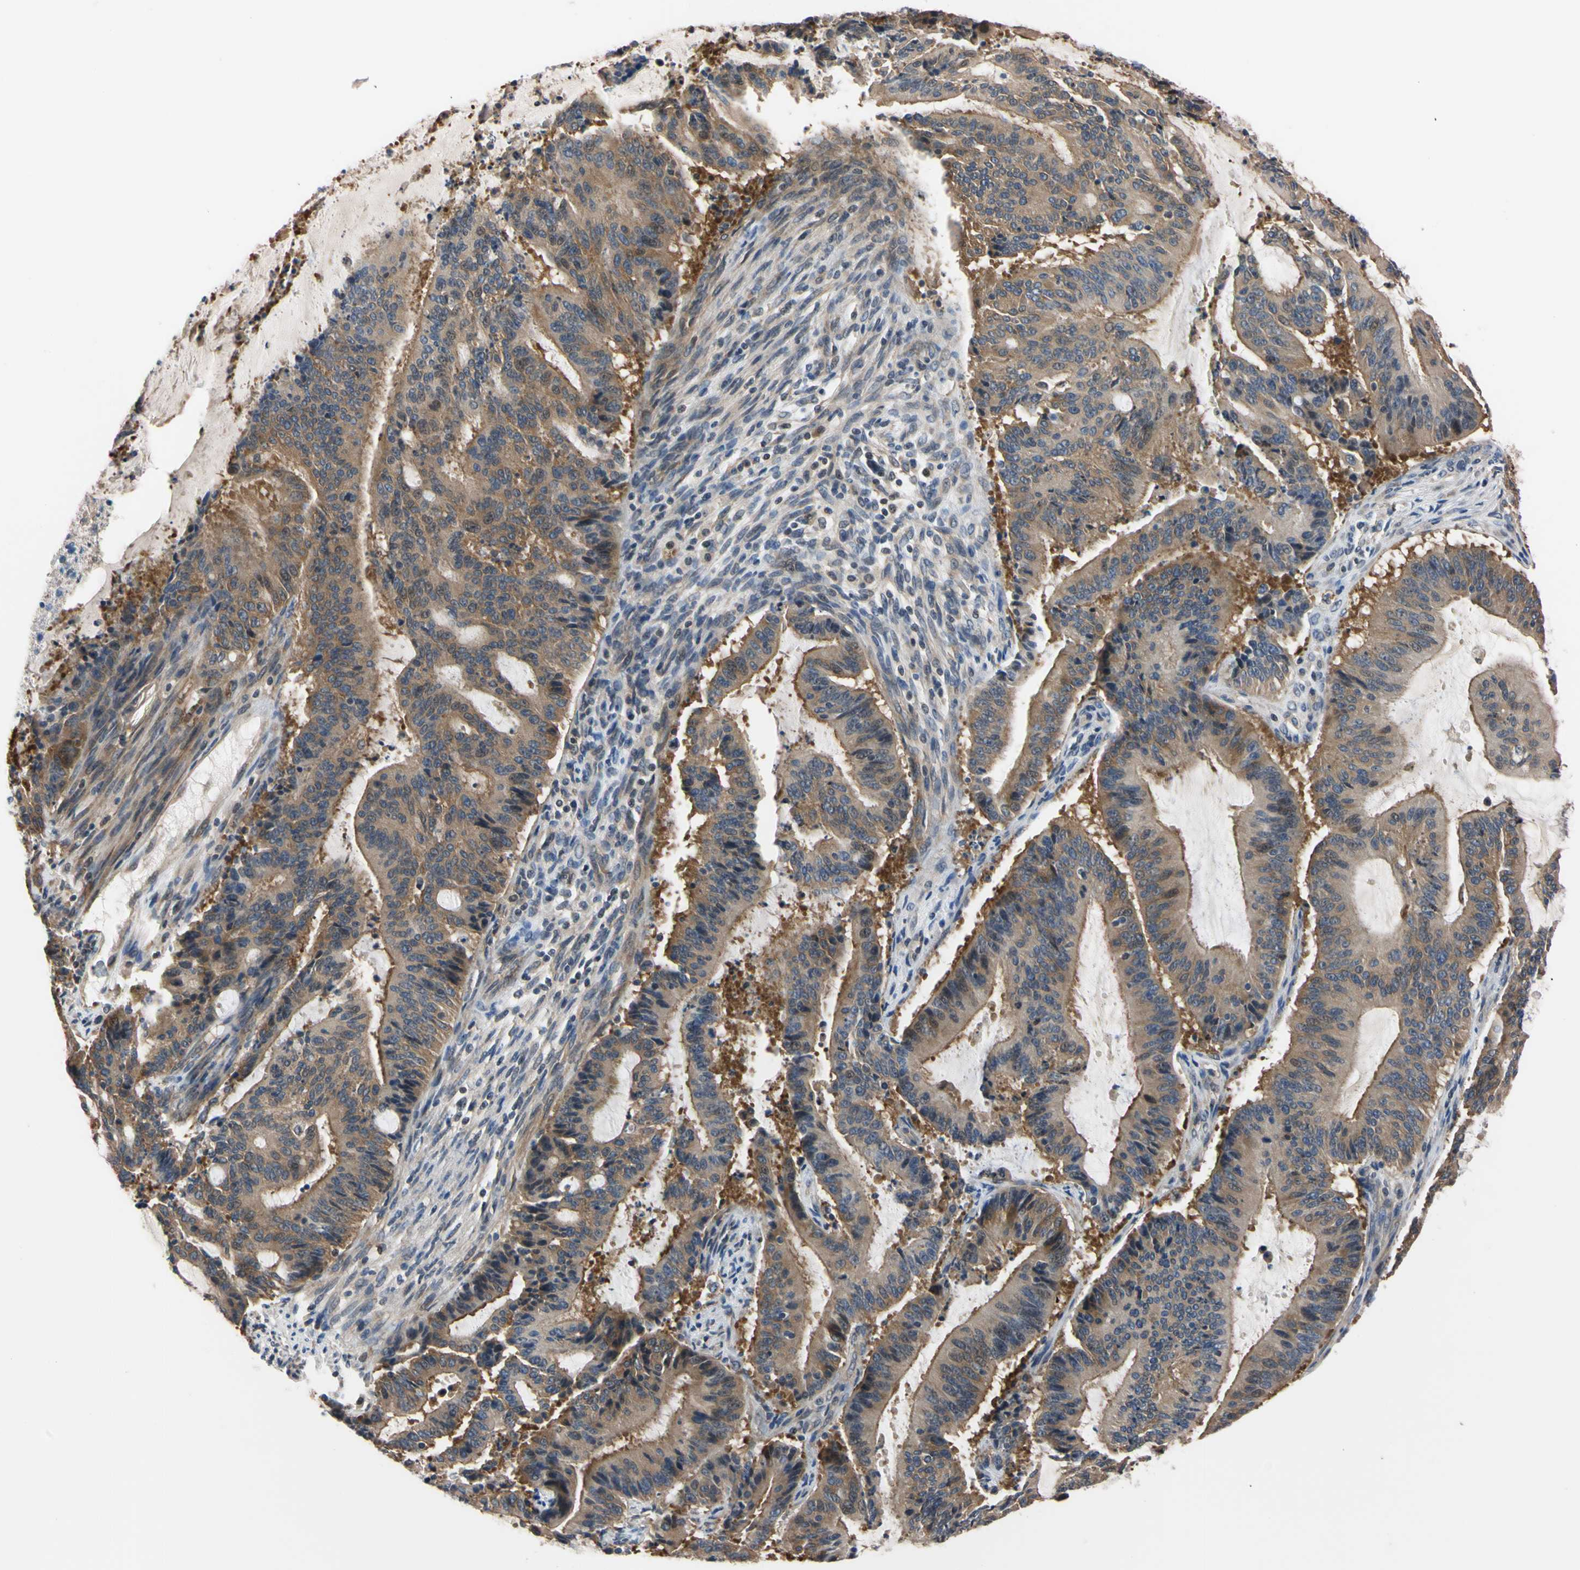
{"staining": {"intensity": "moderate", "quantity": "25%-75%", "location": "cytoplasmic/membranous"}, "tissue": "liver cancer", "cell_type": "Tumor cells", "image_type": "cancer", "snomed": [{"axis": "morphology", "description": "Cholangiocarcinoma"}, {"axis": "topography", "description": "Liver"}], "caption": "Immunohistochemical staining of liver cancer reveals moderate cytoplasmic/membranous protein staining in about 25%-75% of tumor cells.", "gene": "RARS1", "patient": {"sex": "female", "age": 73}}